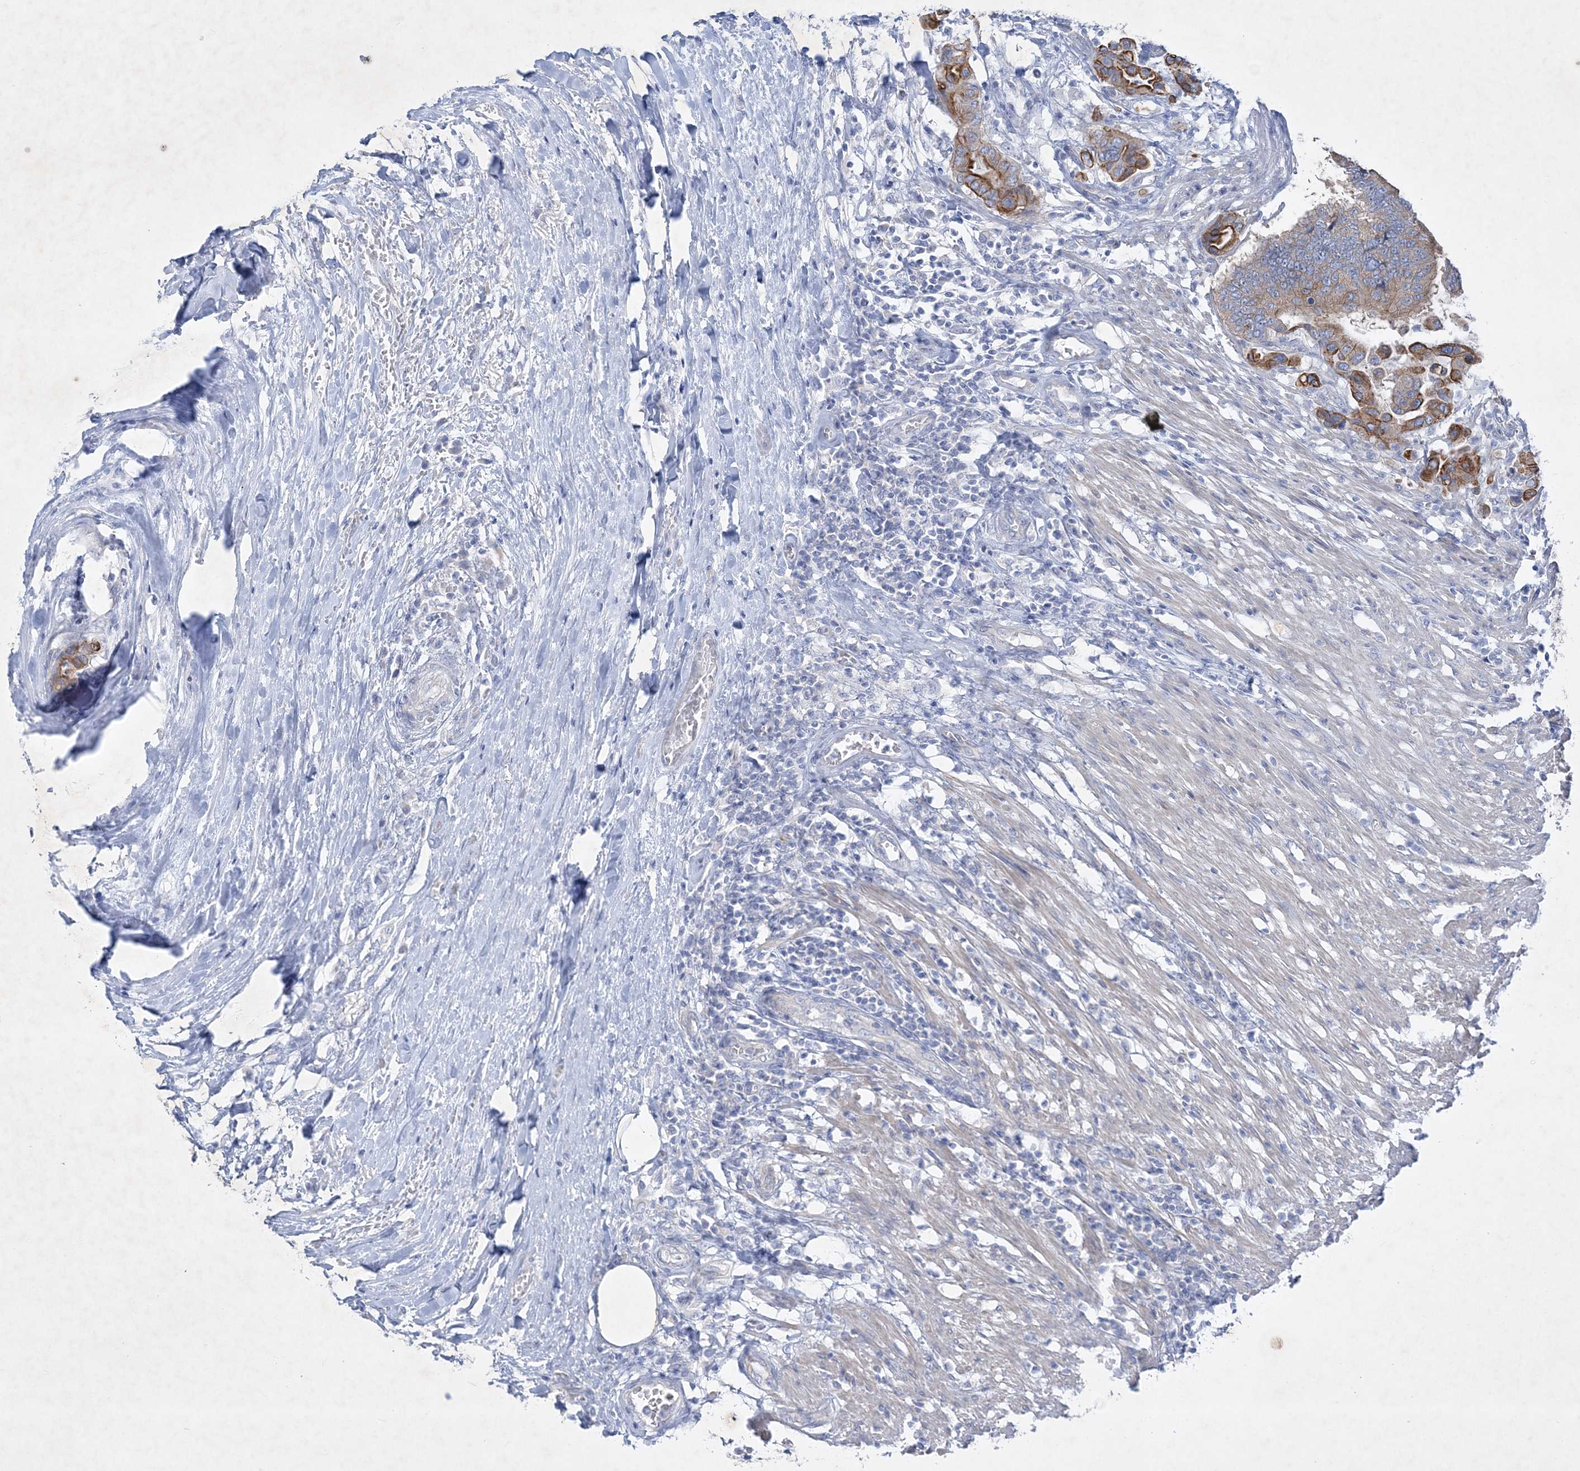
{"staining": {"intensity": "moderate", "quantity": ">75%", "location": "cytoplasmic/membranous"}, "tissue": "colorectal cancer", "cell_type": "Tumor cells", "image_type": "cancer", "snomed": [{"axis": "morphology", "description": "Normal tissue, NOS"}, {"axis": "morphology", "description": "Adenocarcinoma, NOS"}, {"axis": "topography", "description": "Colon"}], "caption": "This is an image of immunohistochemistry staining of colorectal adenocarcinoma, which shows moderate expression in the cytoplasmic/membranous of tumor cells.", "gene": "FARSB", "patient": {"sex": "male", "age": 82}}